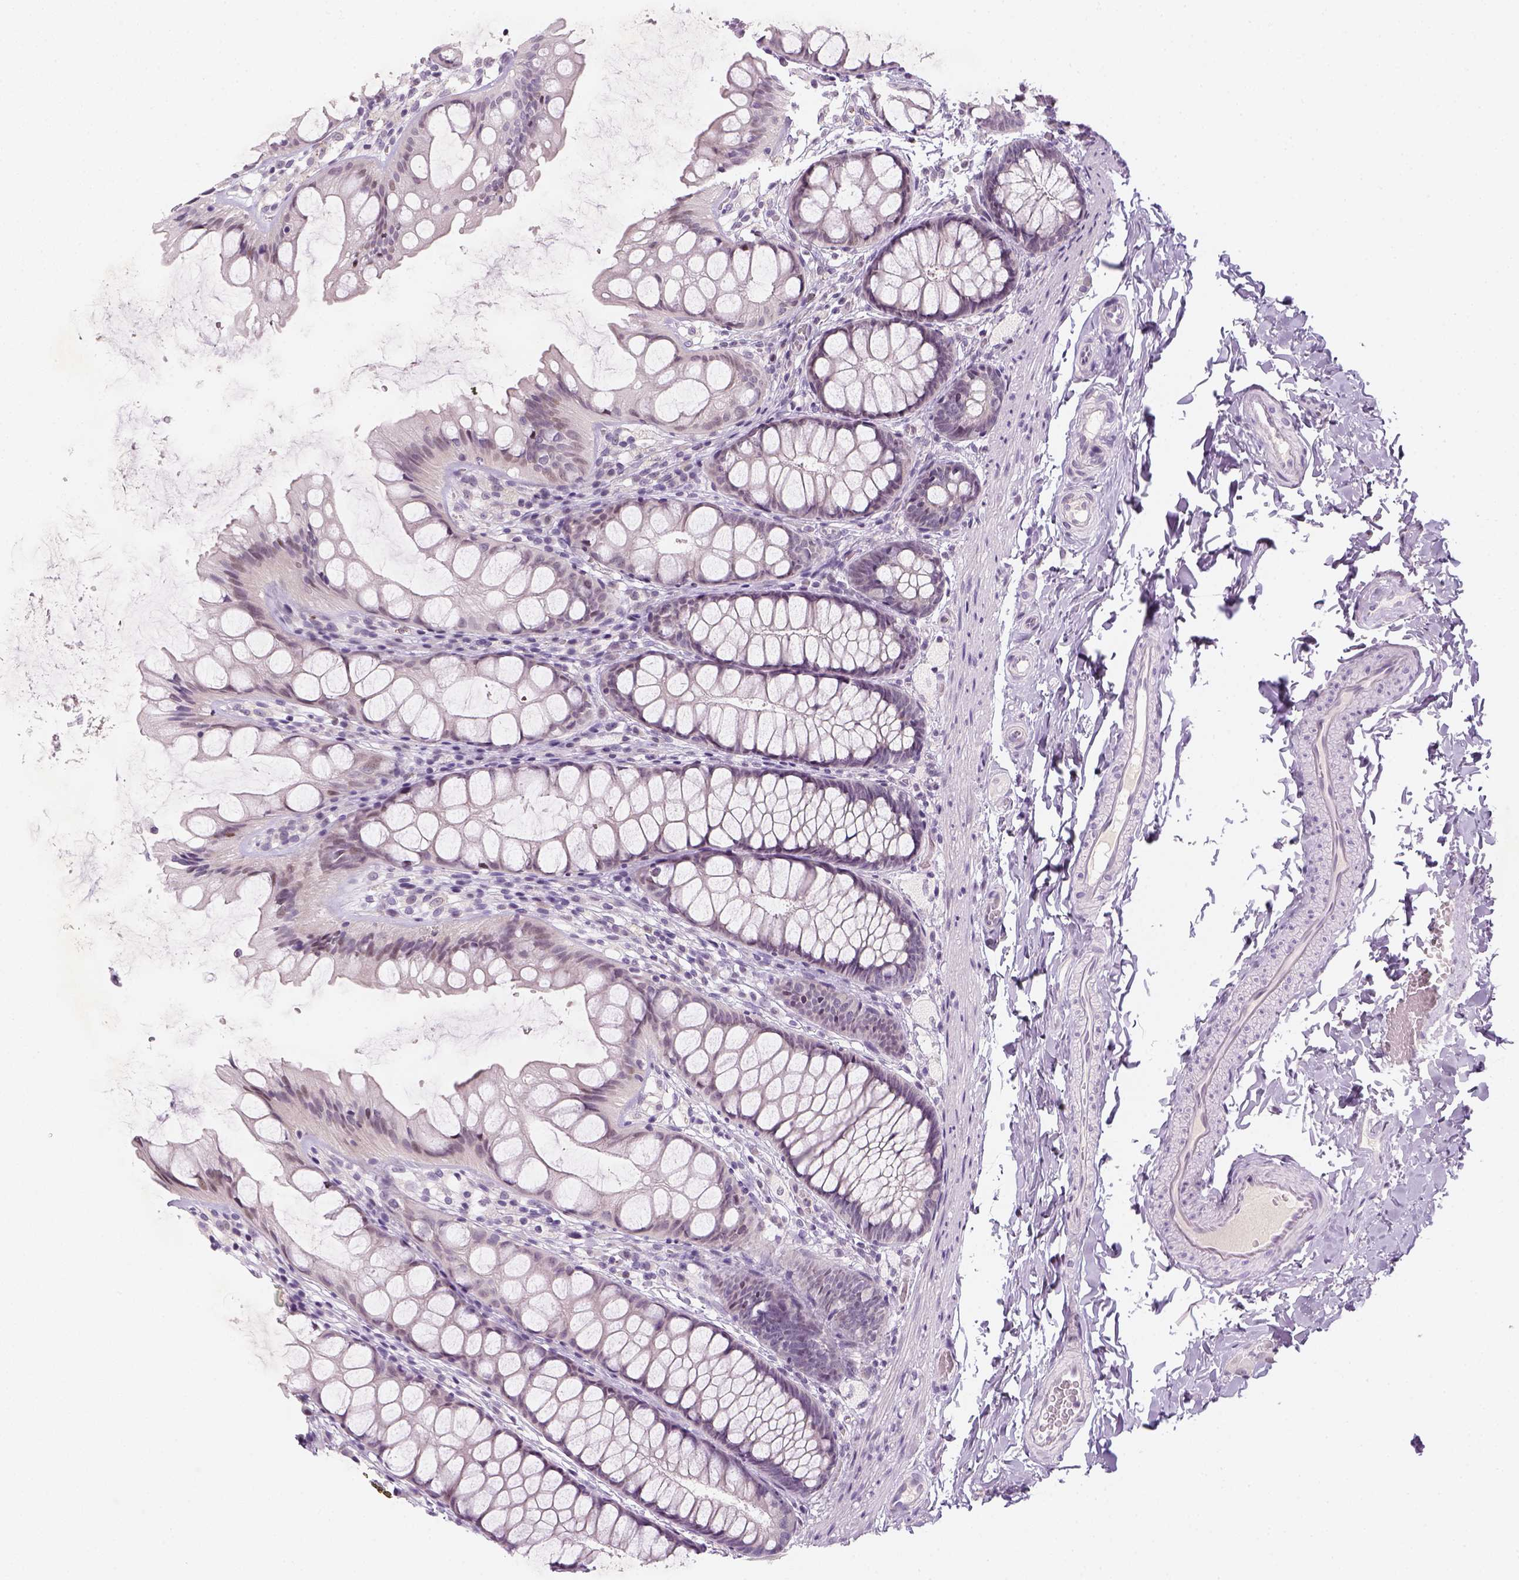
{"staining": {"intensity": "negative", "quantity": "none", "location": "none"}, "tissue": "colon", "cell_type": "Endothelial cells", "image_type": "normal", "snomed": [{"axis": "morphology", "description": "Normal tissue, NOS"}, {"axis": "topography", "description": "Colon"}], "caption": "Immunohistochemistry (IHC) micrograph of normal colon: human colon stained with DAB (3,3'-diaminobenzidine) reveals no significant protein positivity in endothelial cells.", "gene": "MAGEB3", "patient": {"sex": "male", "age": 47}}